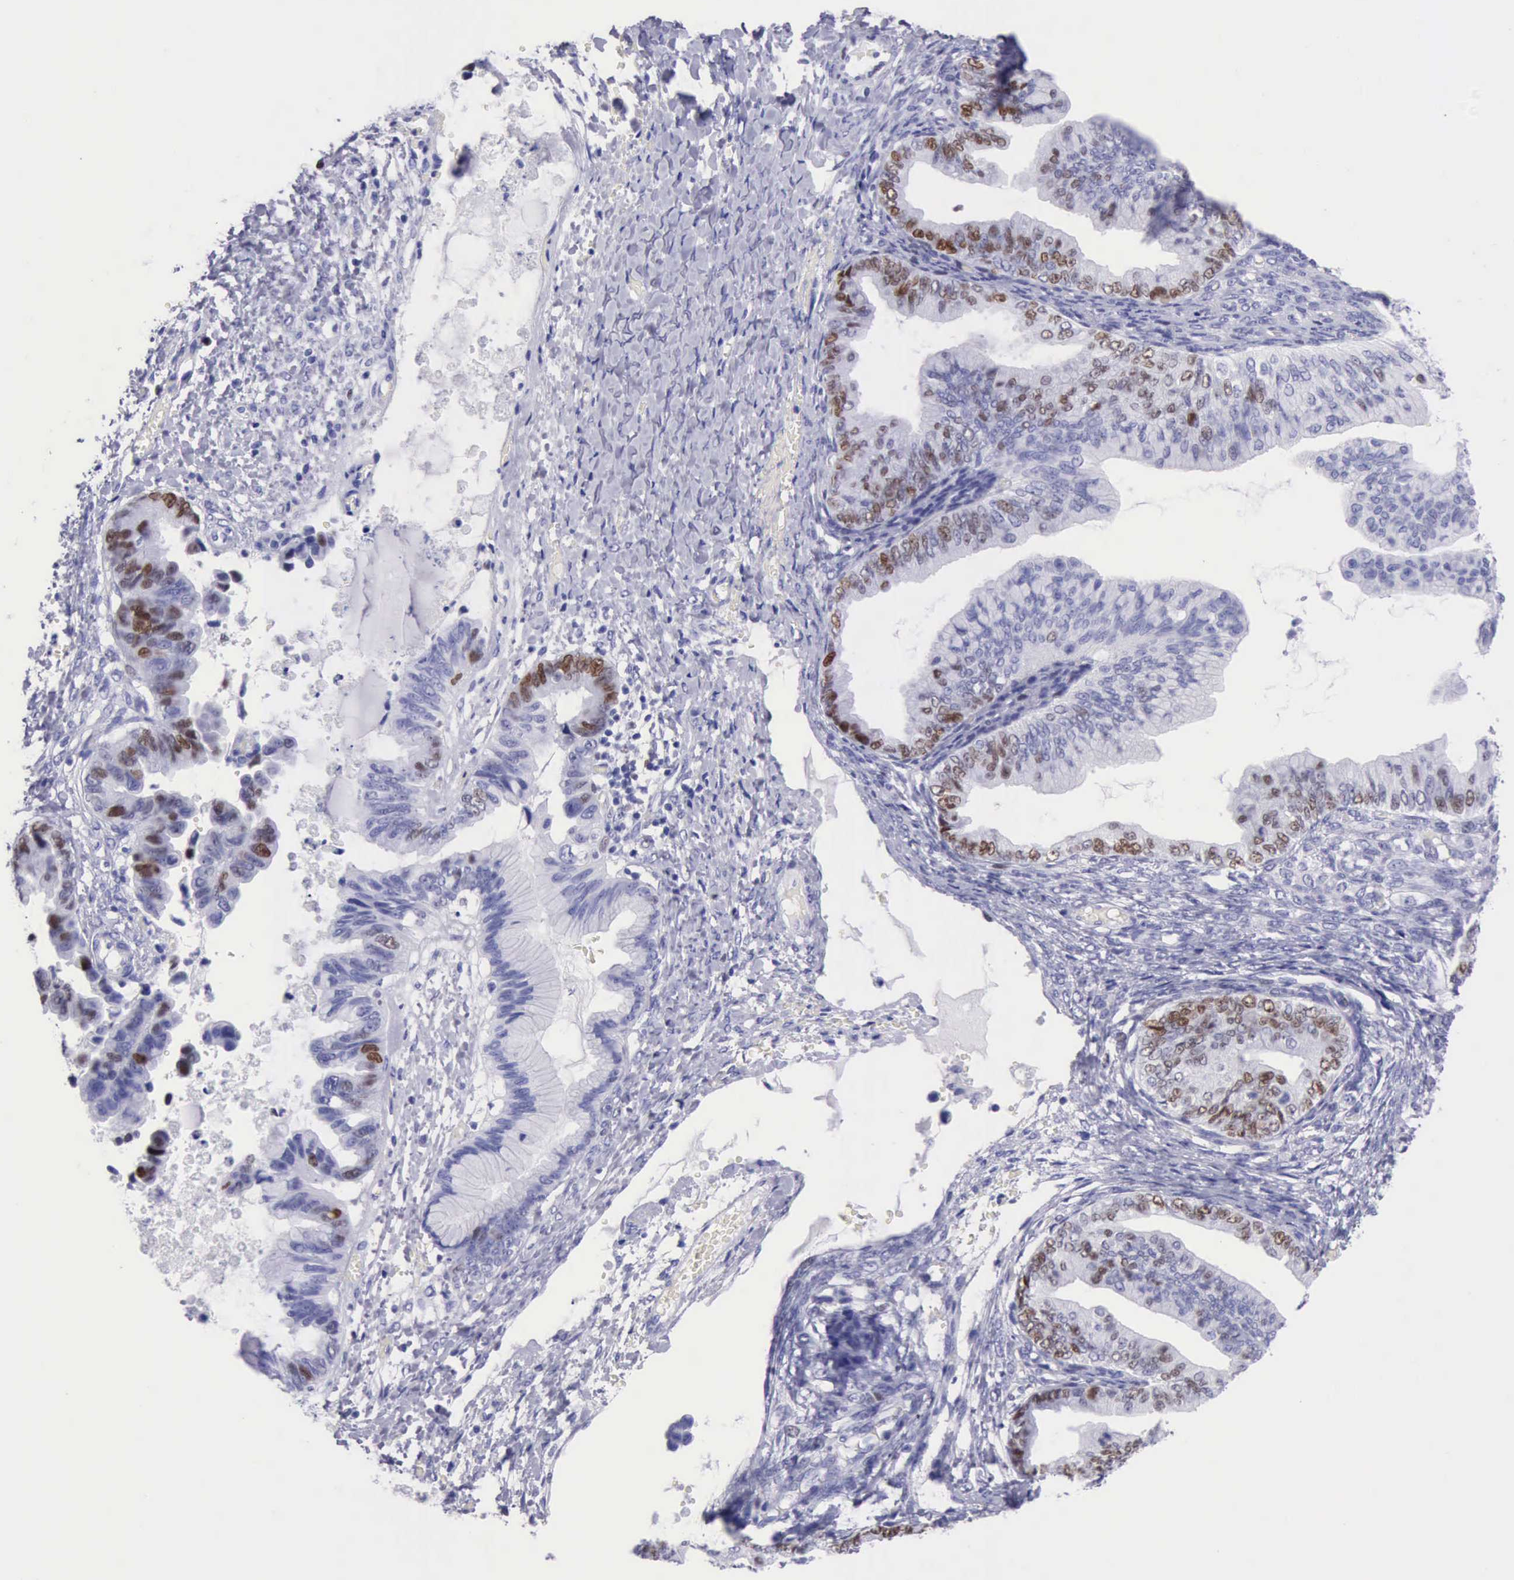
{"staining": {"intensity": "strong", "quantity": "25%-75%", "location": "nuclear"}, "tissue": "ovarian cancer", "cell_type": "Tumor cells", "image_type": "cancer", "snomed": [{"axis": "morphology", "description": "Cystadenocarcinoma, mucinous, NOS"}, {"axis": "topography", "description": "Ovary"}], "caption": "The photomicrograph demonstrates a brown stain indicating the presence of a protein in the nuclear of tumor cells in ovarian cancer. (IHC, brightfield microscopy, high magnification).", "gene": "MCM2", "patient": {"sex": "female", "age": 36}}